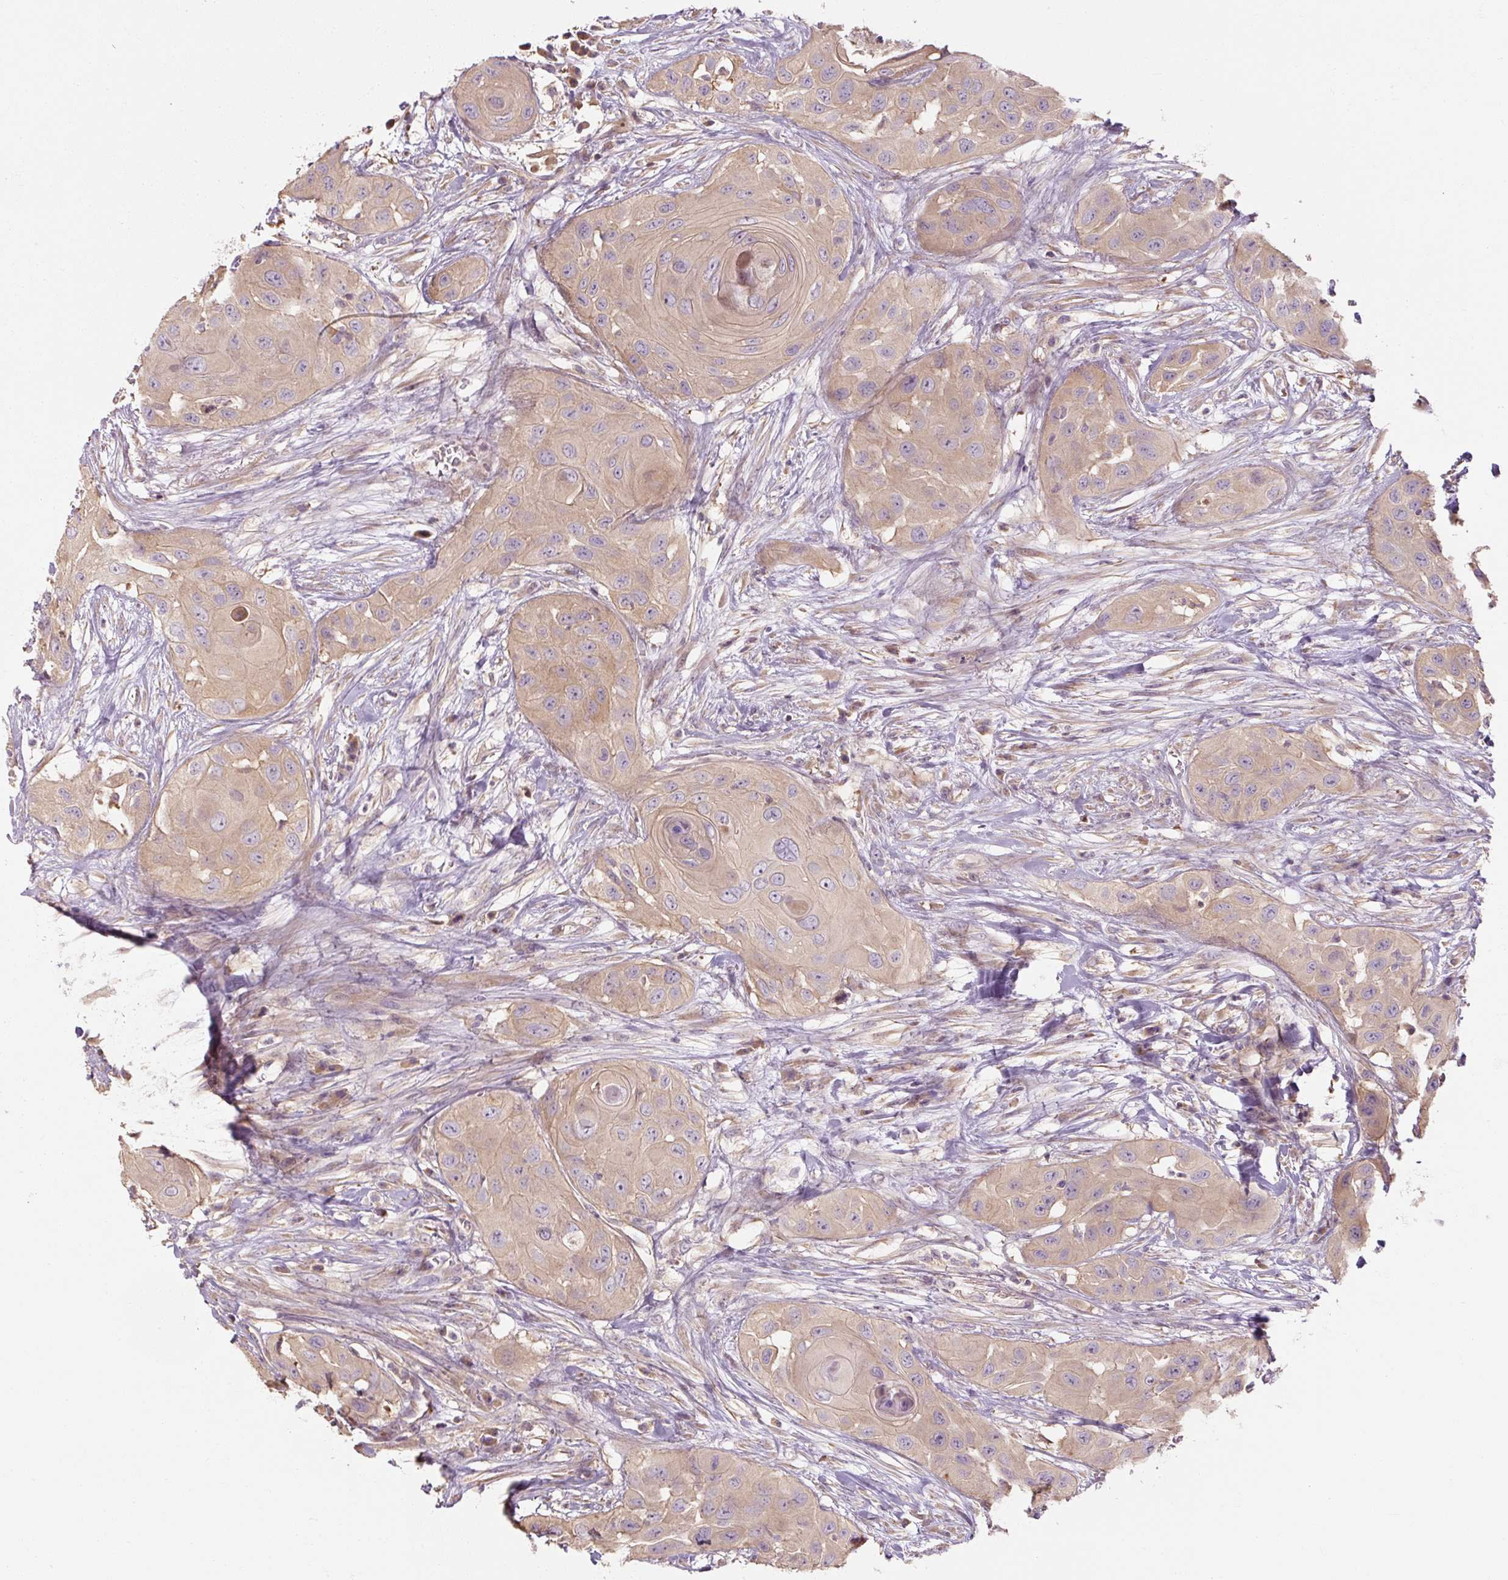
{"staining": {"intensity": "weak", "quantity": ">75%", "location": "cytoplasmic/membranous"}, "tissue": "head and neck cancer", "cell_type": "Tumor cells", "image_type": "cancer", "snomed": [{"axis": "morphology", "description": "Squamous cell carcinoma, NOS"}, {"axis": "topography", "description": "Head-Neck"}], "caption": "IHC histopathology image of head and neck cancer (squamous cell carcinoma) stained for a protein (brown), which demonstrates low levels of weak cytoplasmic/membranous staining in approximately >75% of tumor cells.", "gene": "RB1CC1", "patient": {"sex": "male", "age": 83}}